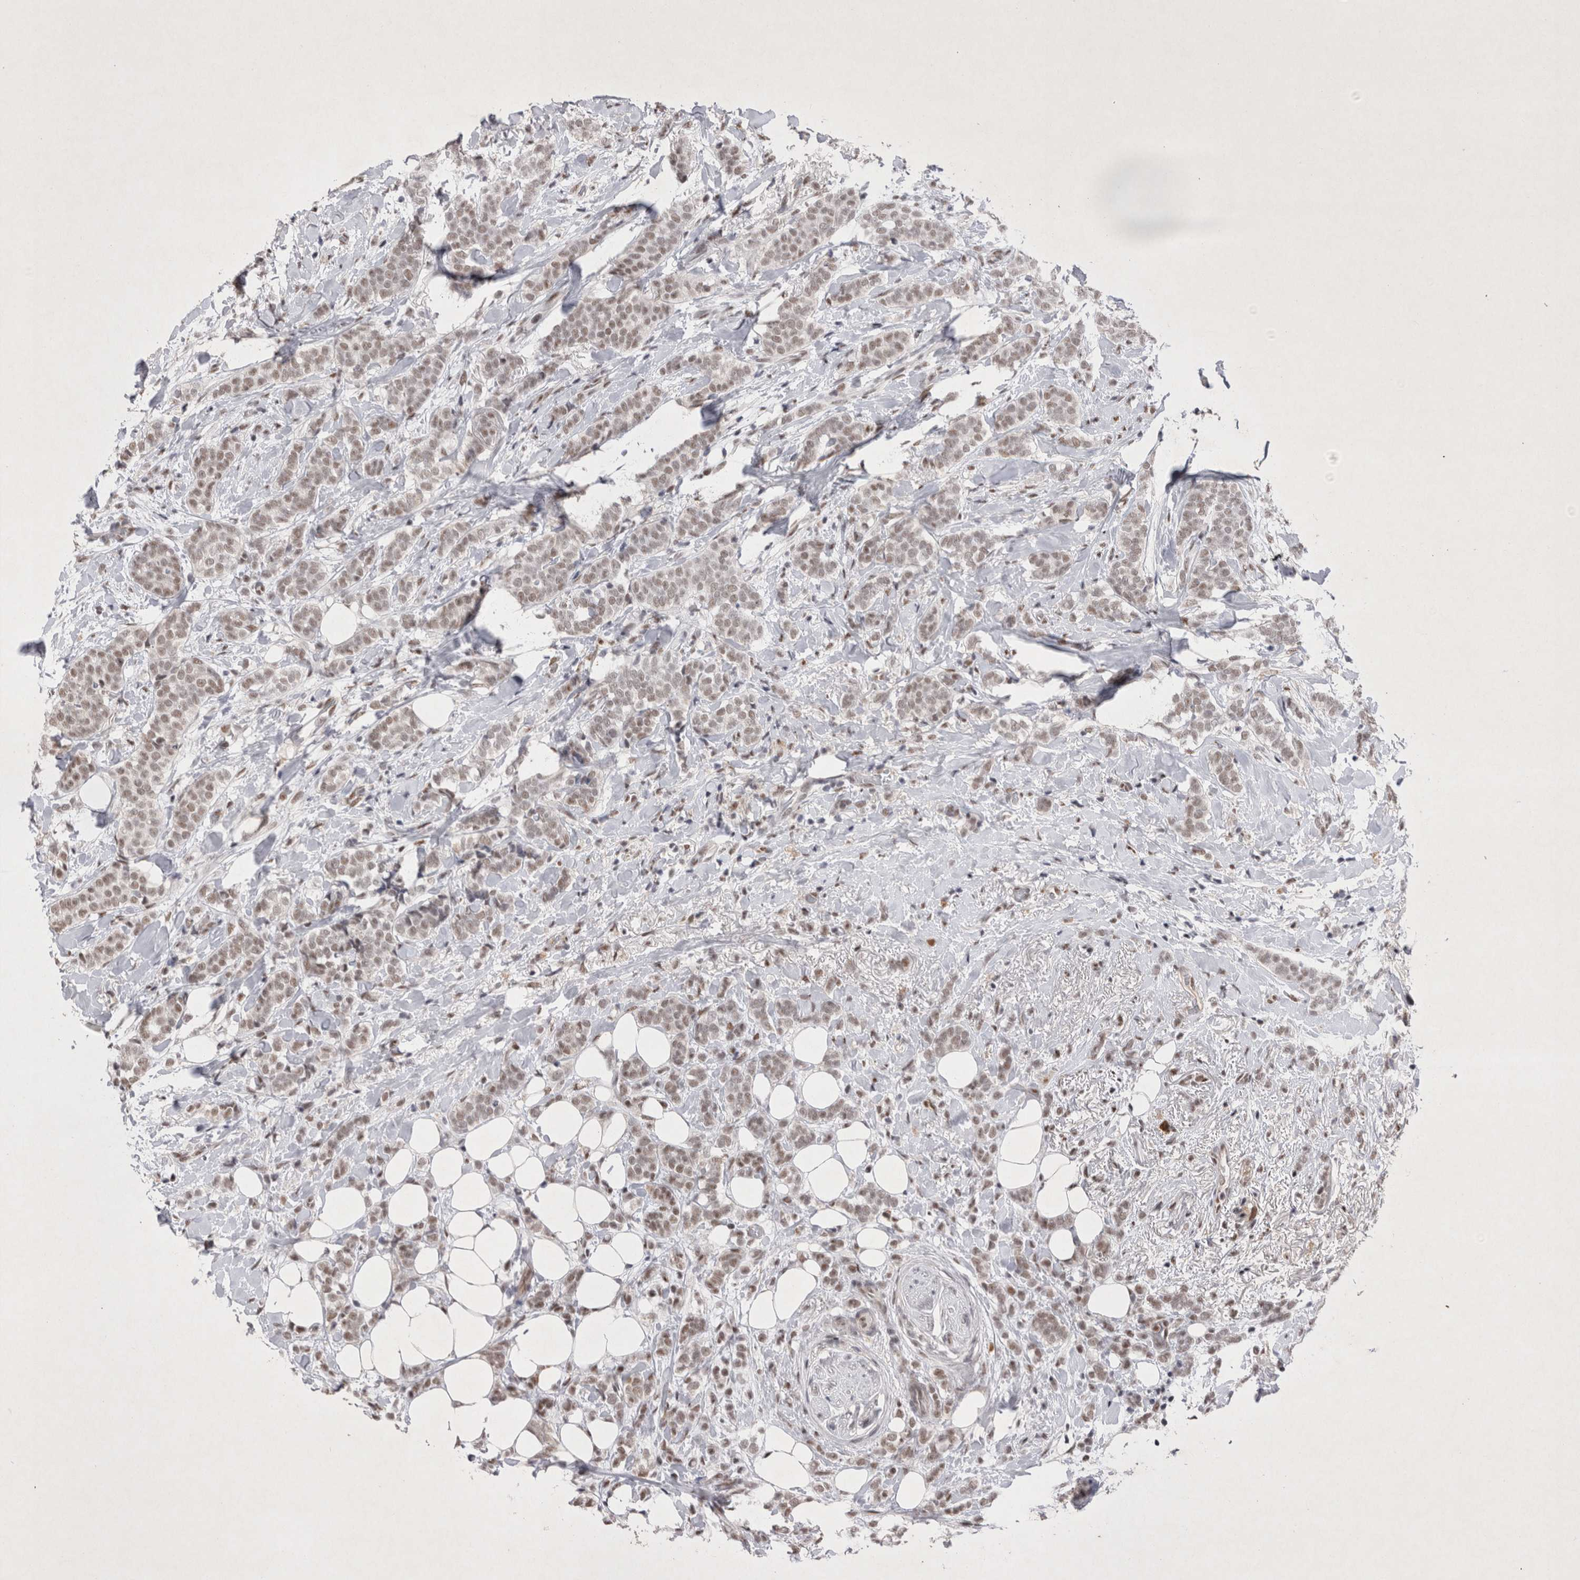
{"staining": {"intensity": "weak", "quantity": ">75%", "location": "nuclear"}, "tissue": "breast cancer", "cell_type": "Tumor cells", "image_type": "cancer", "snomed": [{"axis": "morphology", "description": "Lobular carcinoma"}, {"axis": "topography", "description": "Breast"}], "caption": "An immunohistochemistry image of tumor tissue is shown. Protein staining in brown shows weak nuclear positivity in lobular carcinoma (breast) within tumor cells. The staining was performed using DAB, with brown indicating positive protein expression. Nuclei are stained blue with hematoxylin.", "gene": "RBM6", "patient": {"sex": "female", "age": 50}}